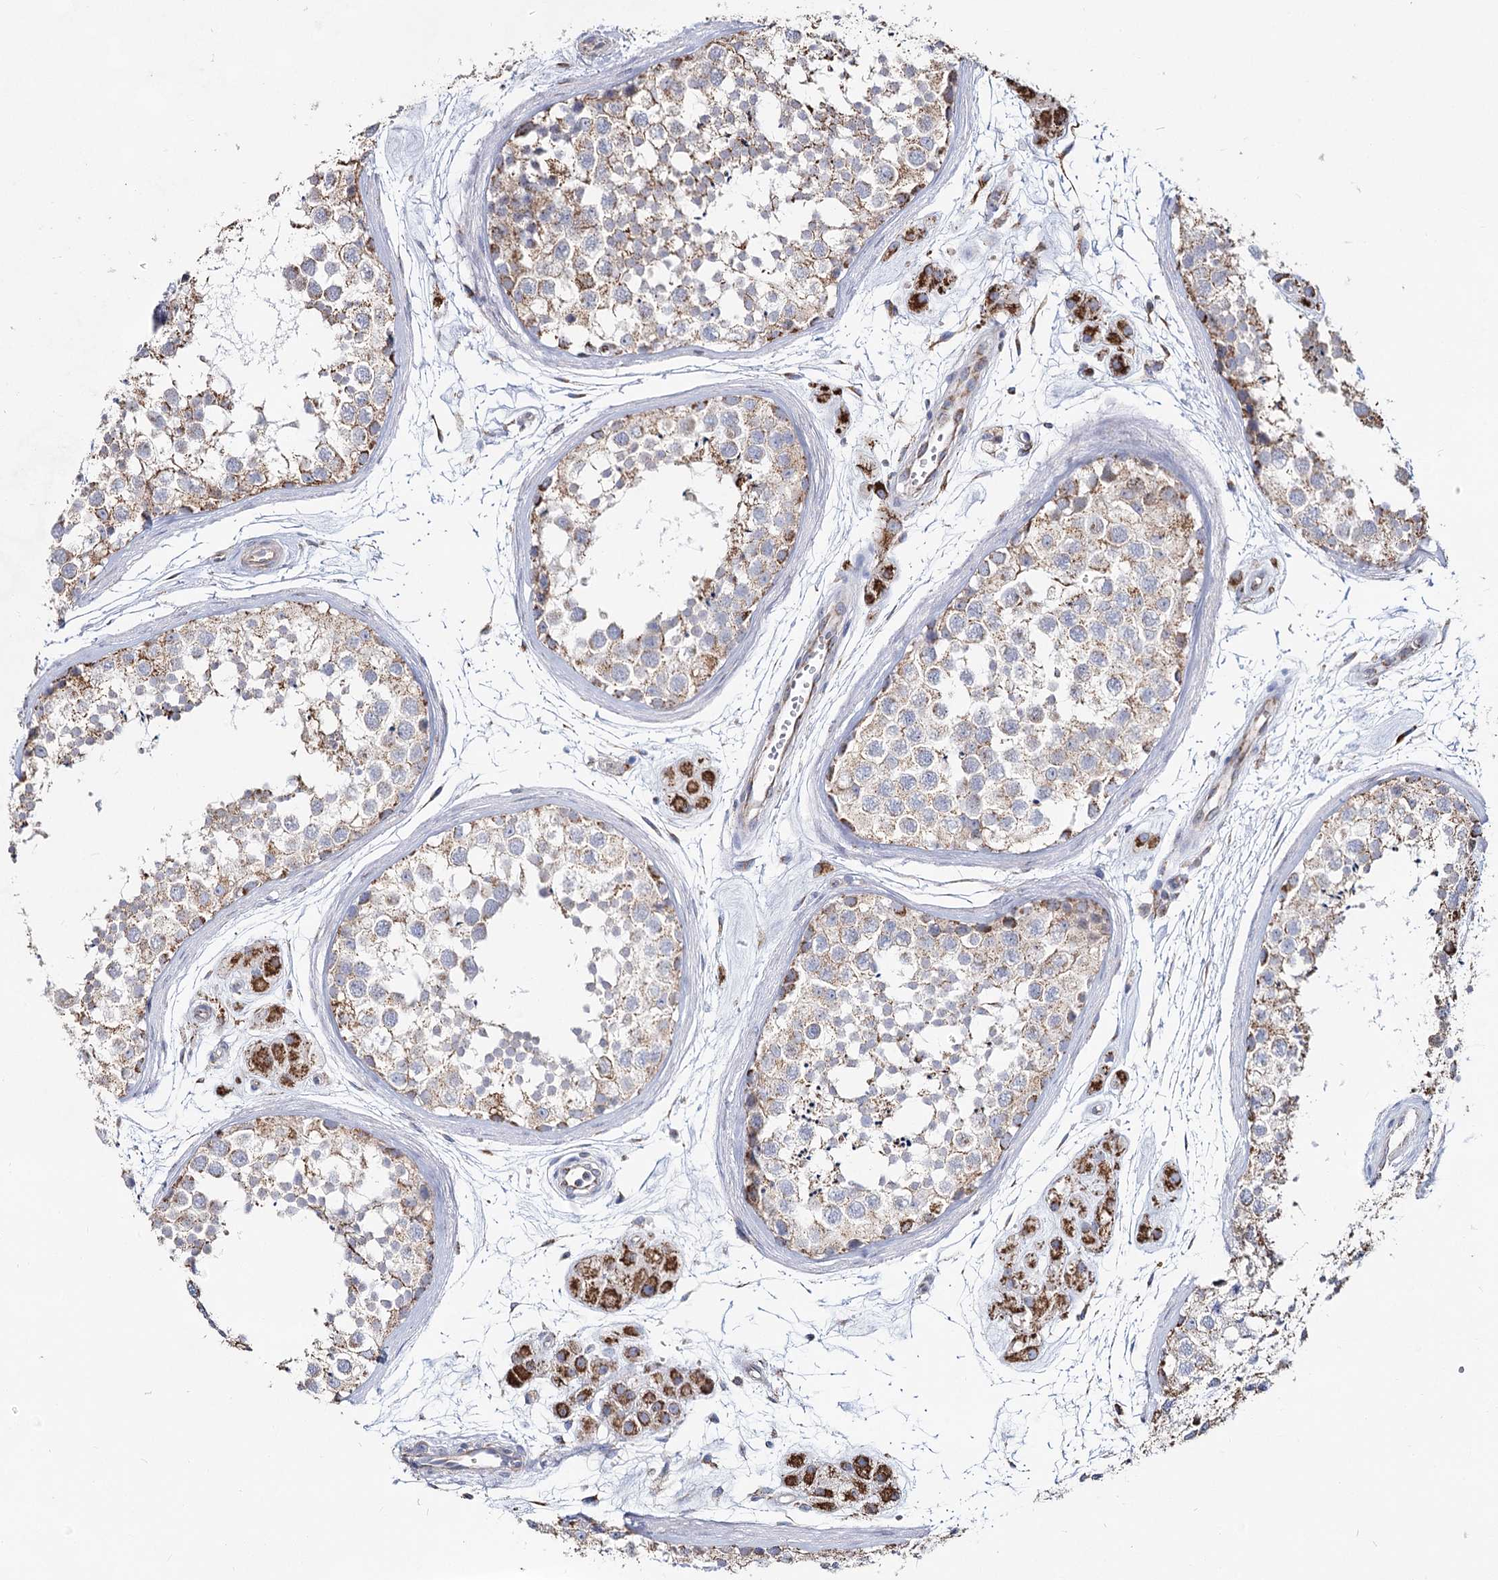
{"staining": {"intensity": "moderate", "quantity": "25%-75%", "location": "cytoplasmic/membranous"}, "tissue": "testis", "cell_type": "Cells in seminiferous ducts", "image_type": "normal", "snomed": [{"axis": "morphology", "description": "Normal tissue, NOS"}, {"axis": "topography", "description": "Testis"}], "caption": "A brown stain highlights moderate cytoplasmic/membranous expression of a protein in cells in seminiferous ducts of normal human testis. The staining was performed using DAB, with brown indicating positive protein expression. Nuclei are stained blue with hematoxylin.", "gene": "CCDC73", "patient": {"sex": "male", "age": 56}}